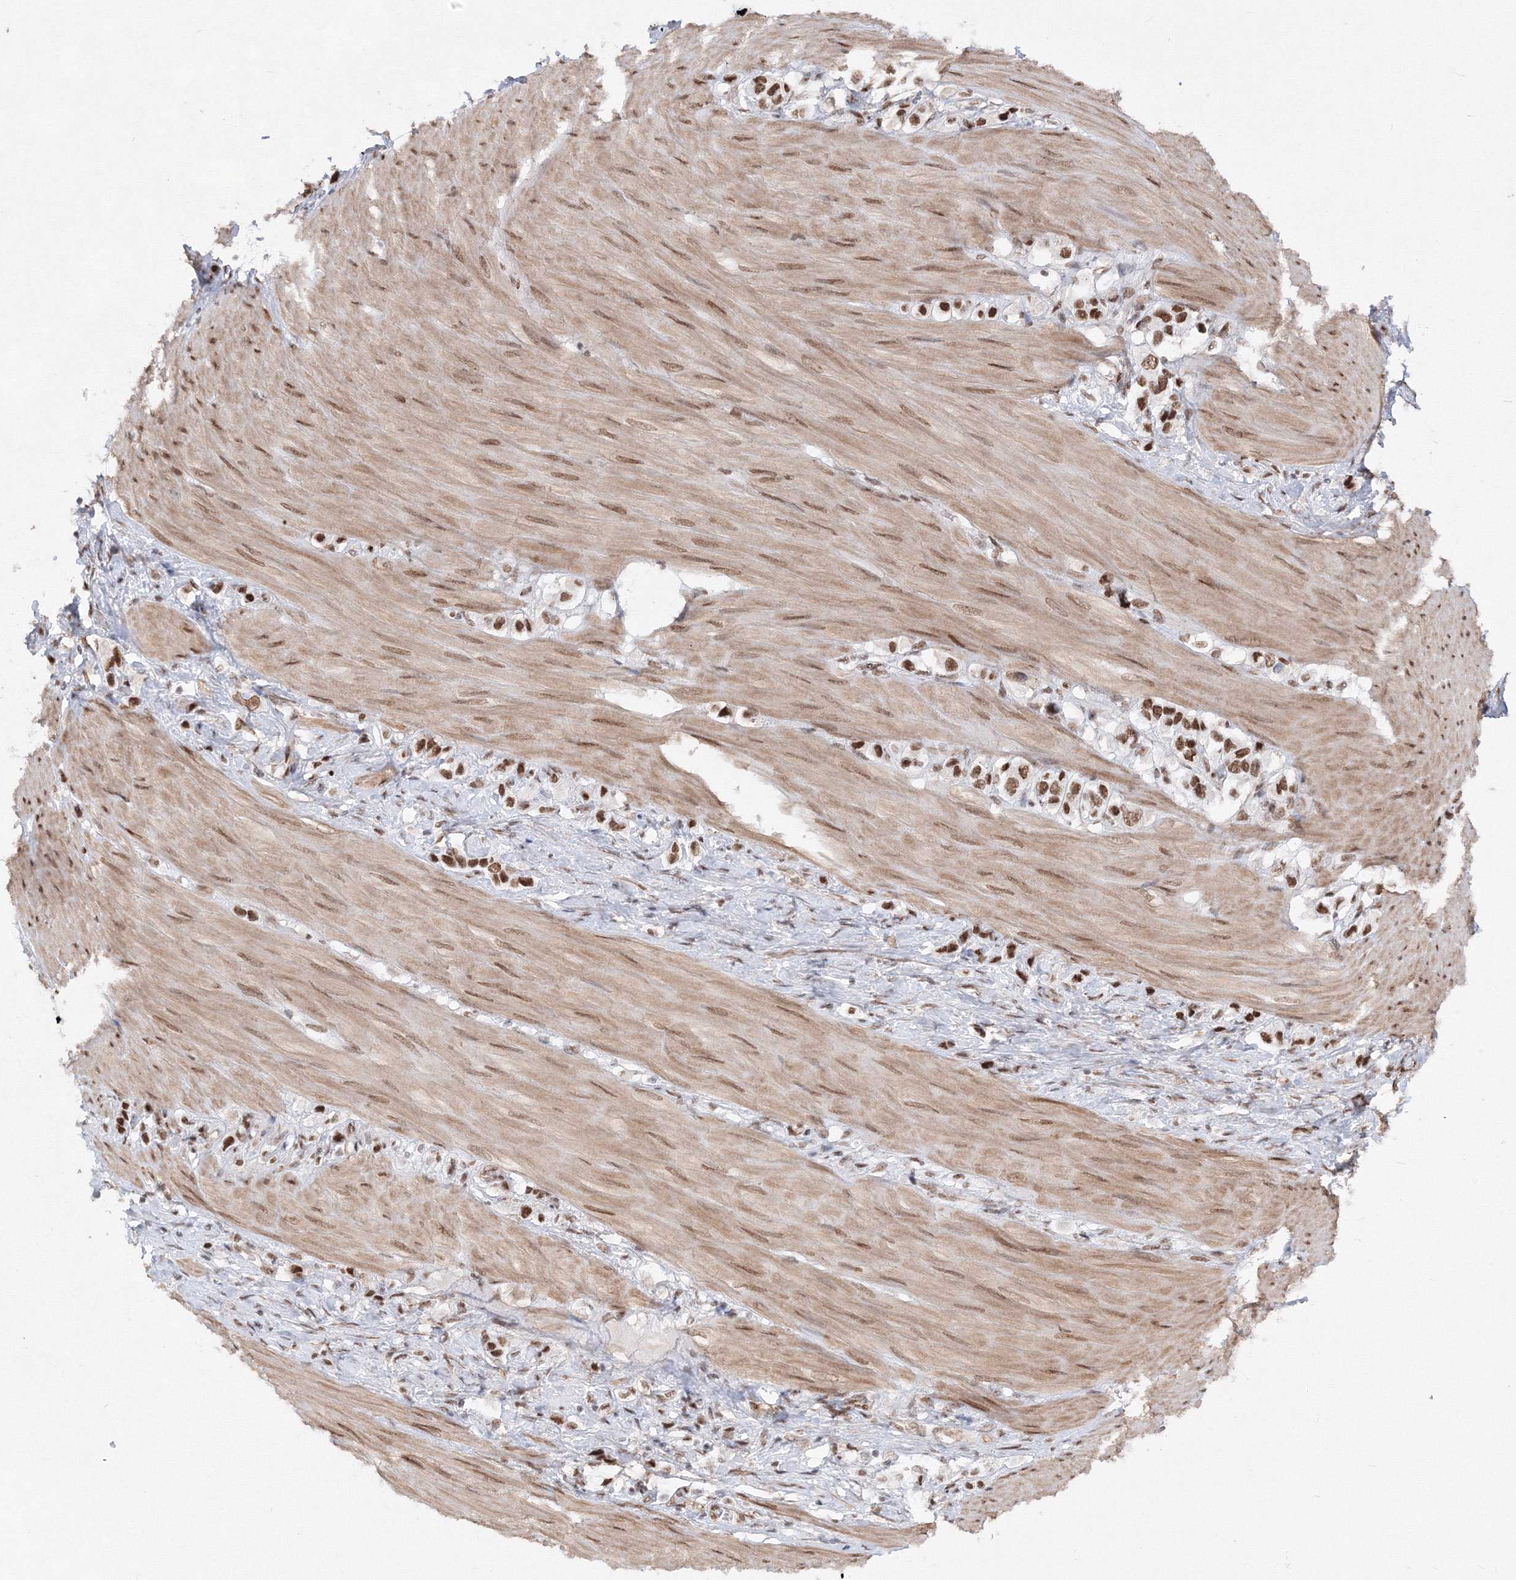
{"staining": {"intensity": "strong", "quantity": ">75%", "location": "cytoplasmic/membranous"}, "tissue": "stomach cancer", "cell_type": "Tumor cells", "image_type": "cancer", "snomed": [{"axis": "morphology", "description": "Adenocarcinoma, NOS"}, {"axis": "topography", "description": "Stomach"}], "caption": "Protein expression by IHC displays strong cytoplasmic/membranous staining in about >75% of tumor cells in stomach cancer.", "gene": "ZNF638", "patient": {"sex": "female", "age": 65}}